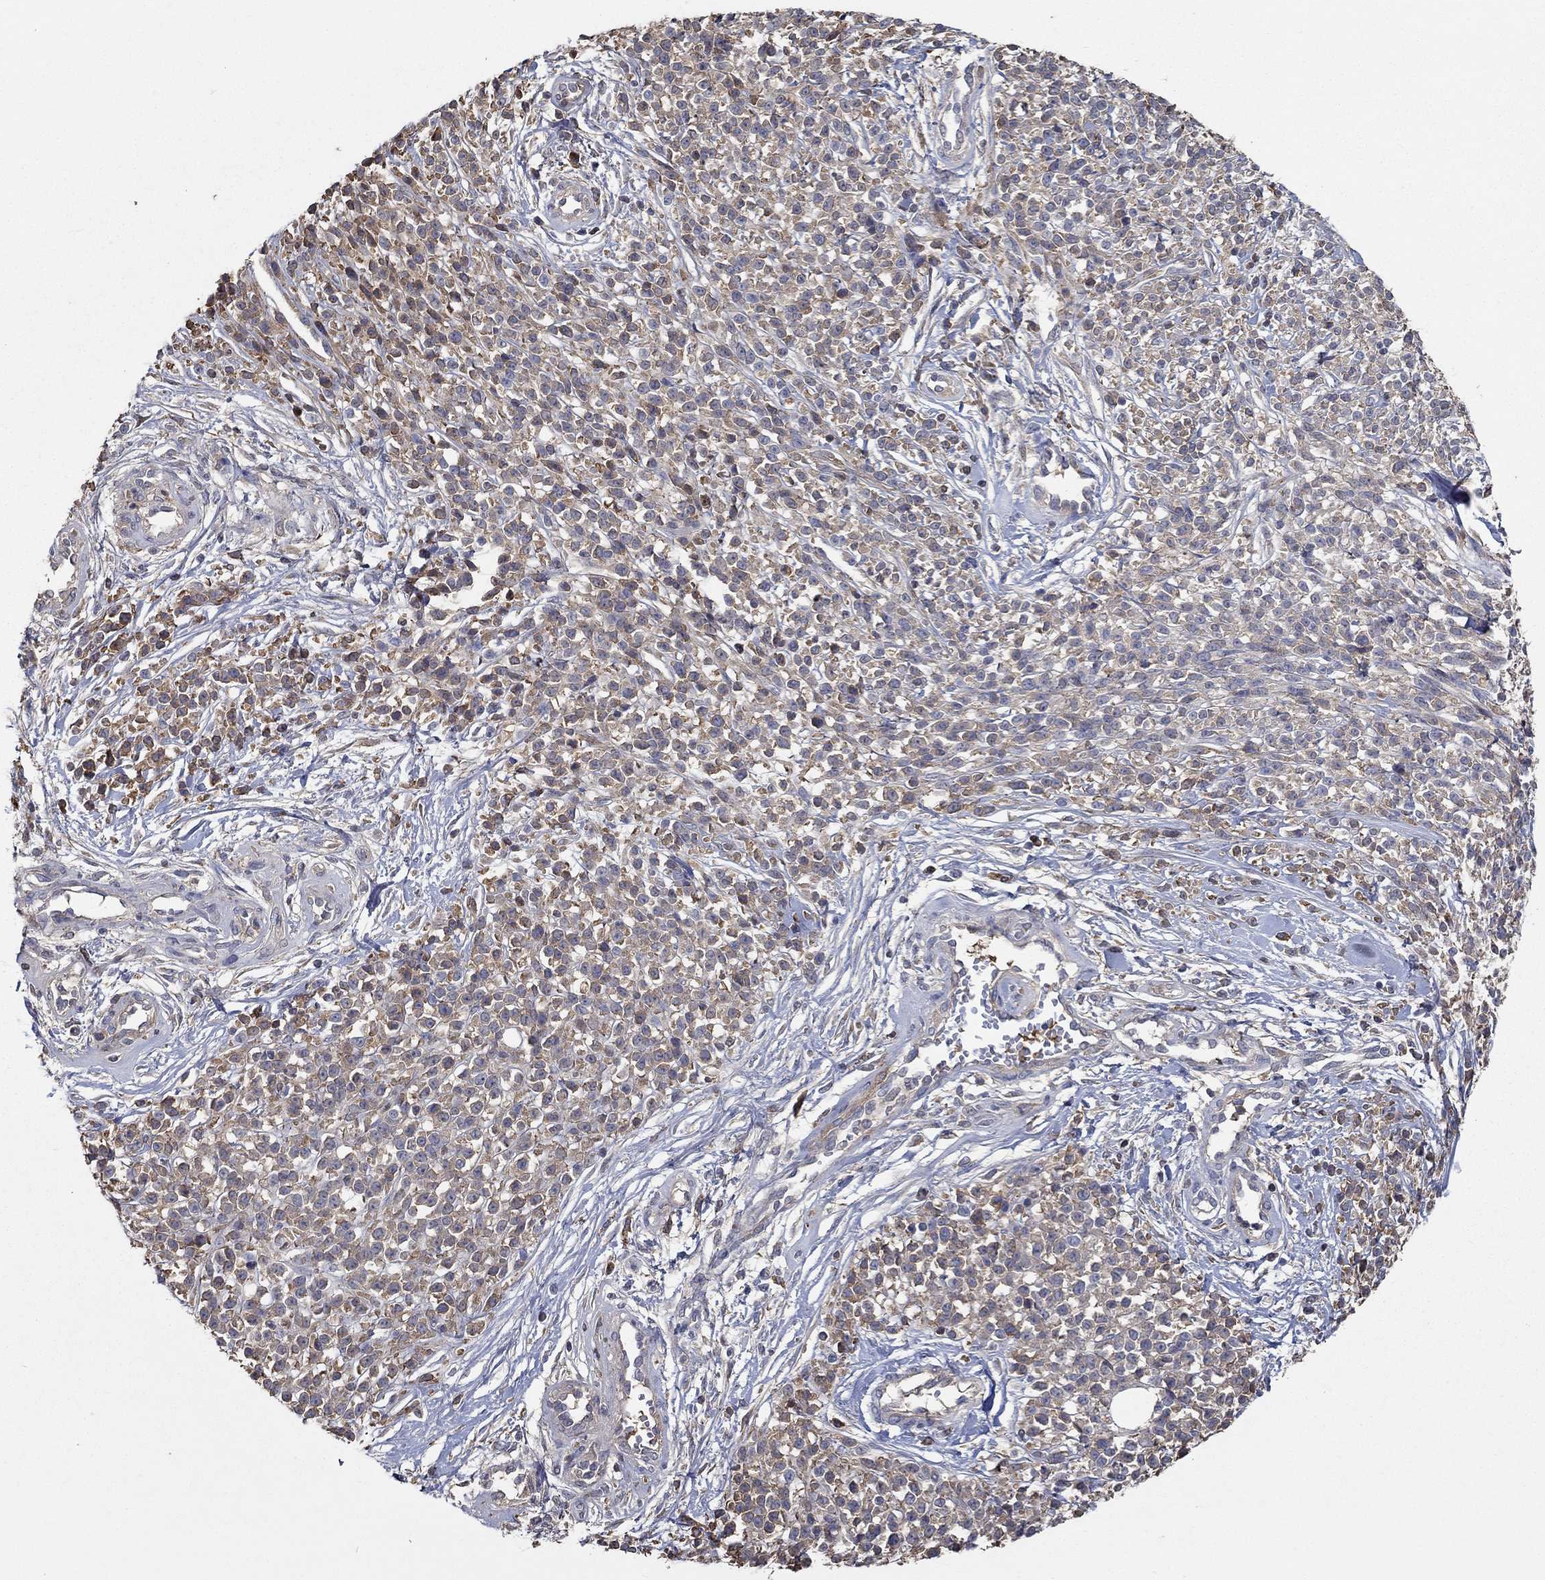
{"staining": {"intensity": "weak", "quantity": ">75%", "location": "cytoplasmic/membranous"}, "tissue": "melanoma", "cell_type": "Tumor cells", "image_type": "cancer", "snomed": [{"axis": "morphology", "description": "Malignant melanoma, NOS"}, {"axis": "topography", "description": "Skin"}, {"axis": "topography", "description": "Skin of trunk"}], "caption": "The immunohistochemical stain shows weak cytoplasmic/membranous staining in tumor cells of malignant melanoma tissue.", "gene": "IL10", "patient": {"sex": "male", "age": 74}}